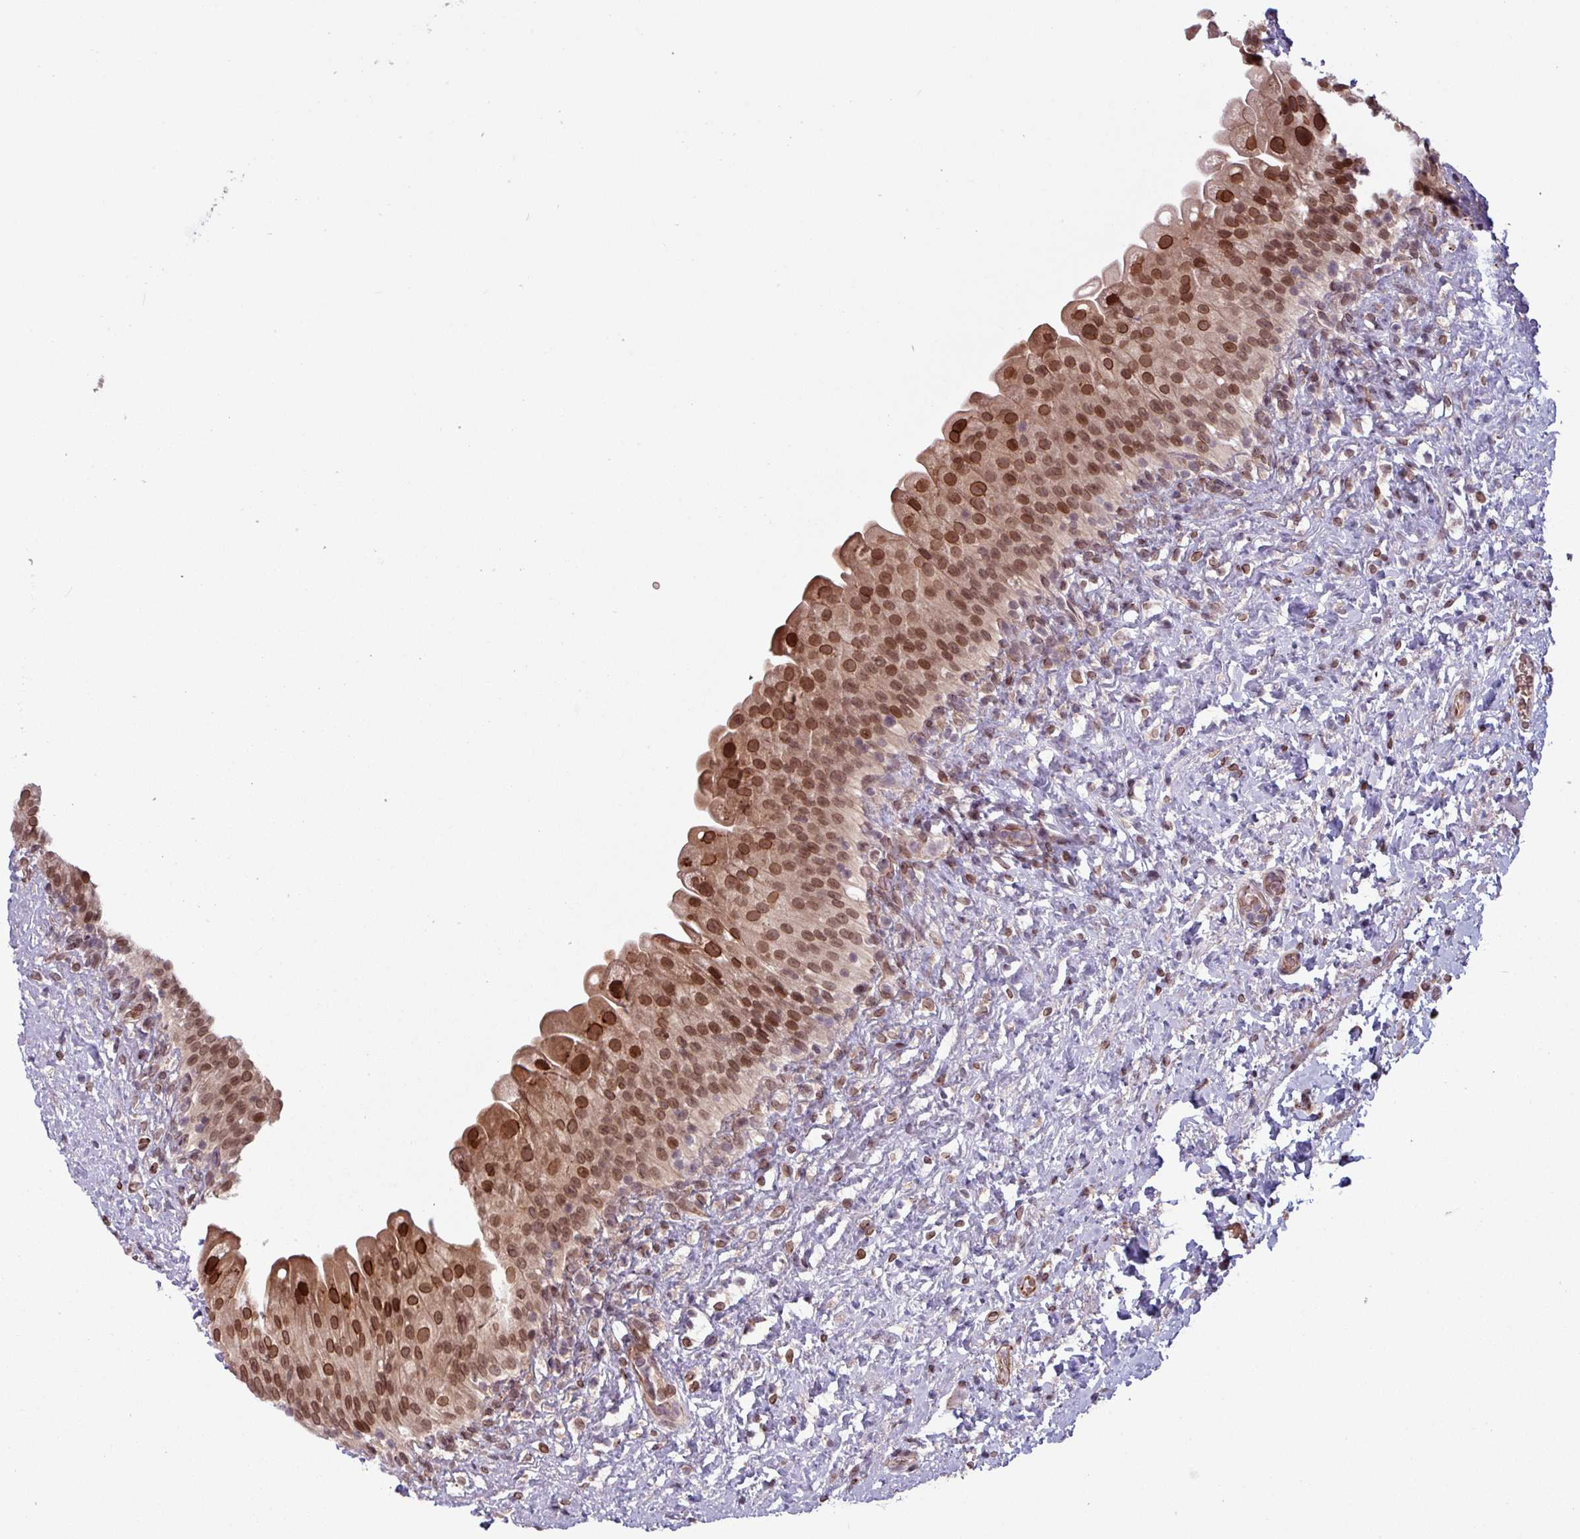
{"staining": {"intensity": "strong", "quantity": "25%-75%", "location": "nuclear"}, "tissue": "urinary bladder", "cell_type": "Urothelial cells", "image_type": "normal", "snomed": [{"axis": "morphology", "description": "Normal tissue, NOS"}, {"axis": "topography", "description": "Urinary bladder"}], "caption": "Urothelial cells display strong nuclear staining in approximately 25%-75% of cells in normal urinary bladder.", "gene": "RBM4B", "patient": {"sex": "female", "age": 27}}